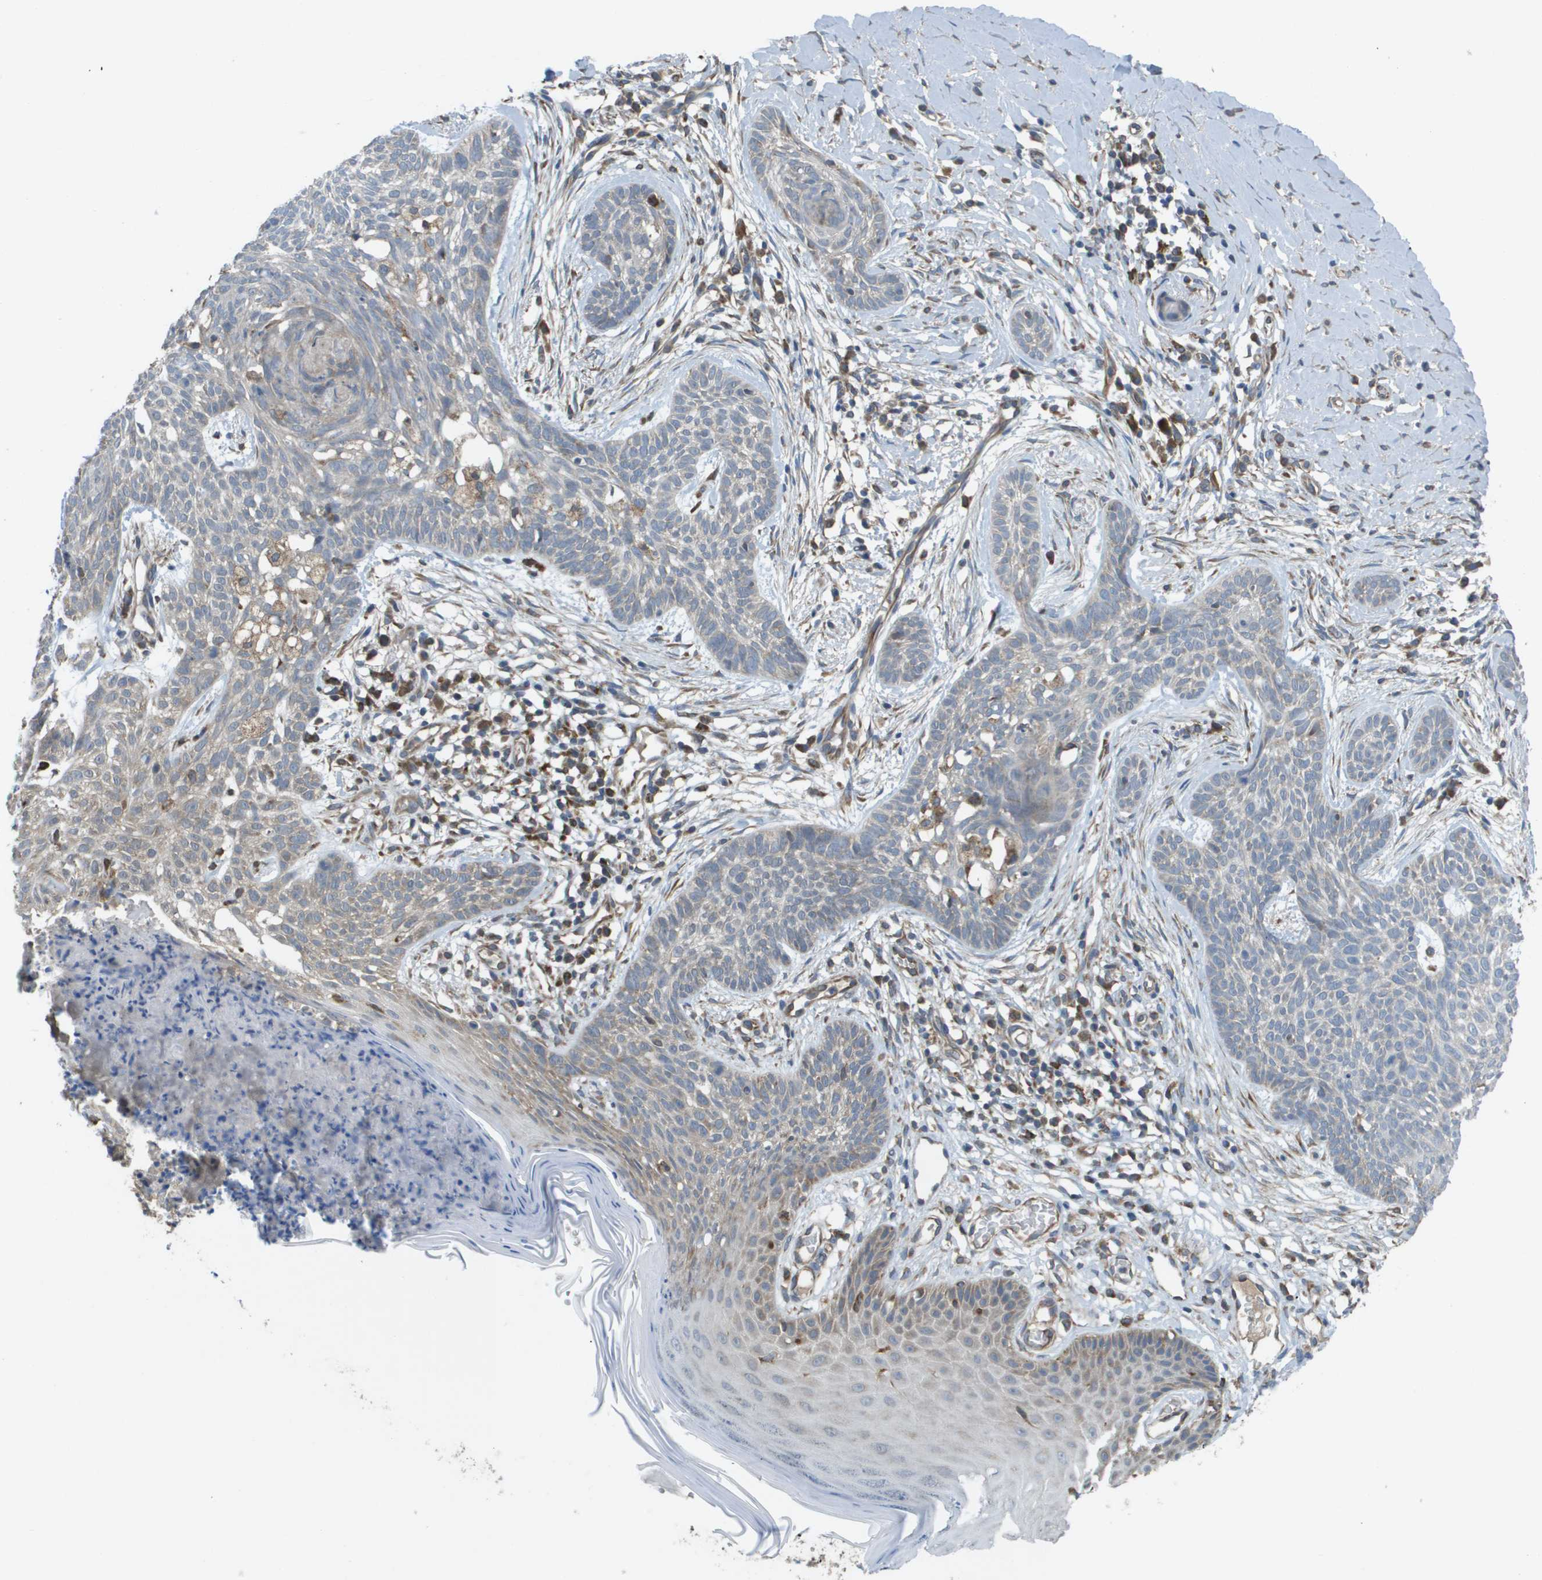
{"staining": {"intensity": "weak", "quantity": "25%-75%", "location": "cytoplasmic/membranous"}, "tissue": "skin cancer", "cell_type": "Tumor cells", "image_type": "cancer", "snomed": [{"axis": "morphology", "description": "Basal cell carcinoma"}, {"axis": "topography", "description": "Skin"}], "caption": "IHC (DAB (3,3'-diaminobenzidine)) staining of human basal cell carcinoma (skin) reveals weak cytoplasmic/membranous protein staining in about 25%-75% of tumor cells. The staining is performed using DAB brown chromogen to label protein expression. The nuclei are counter-stained blue using hematoxylin.", "gene": "CLCN2", "patient": {"sex": "female", "age": 59}}